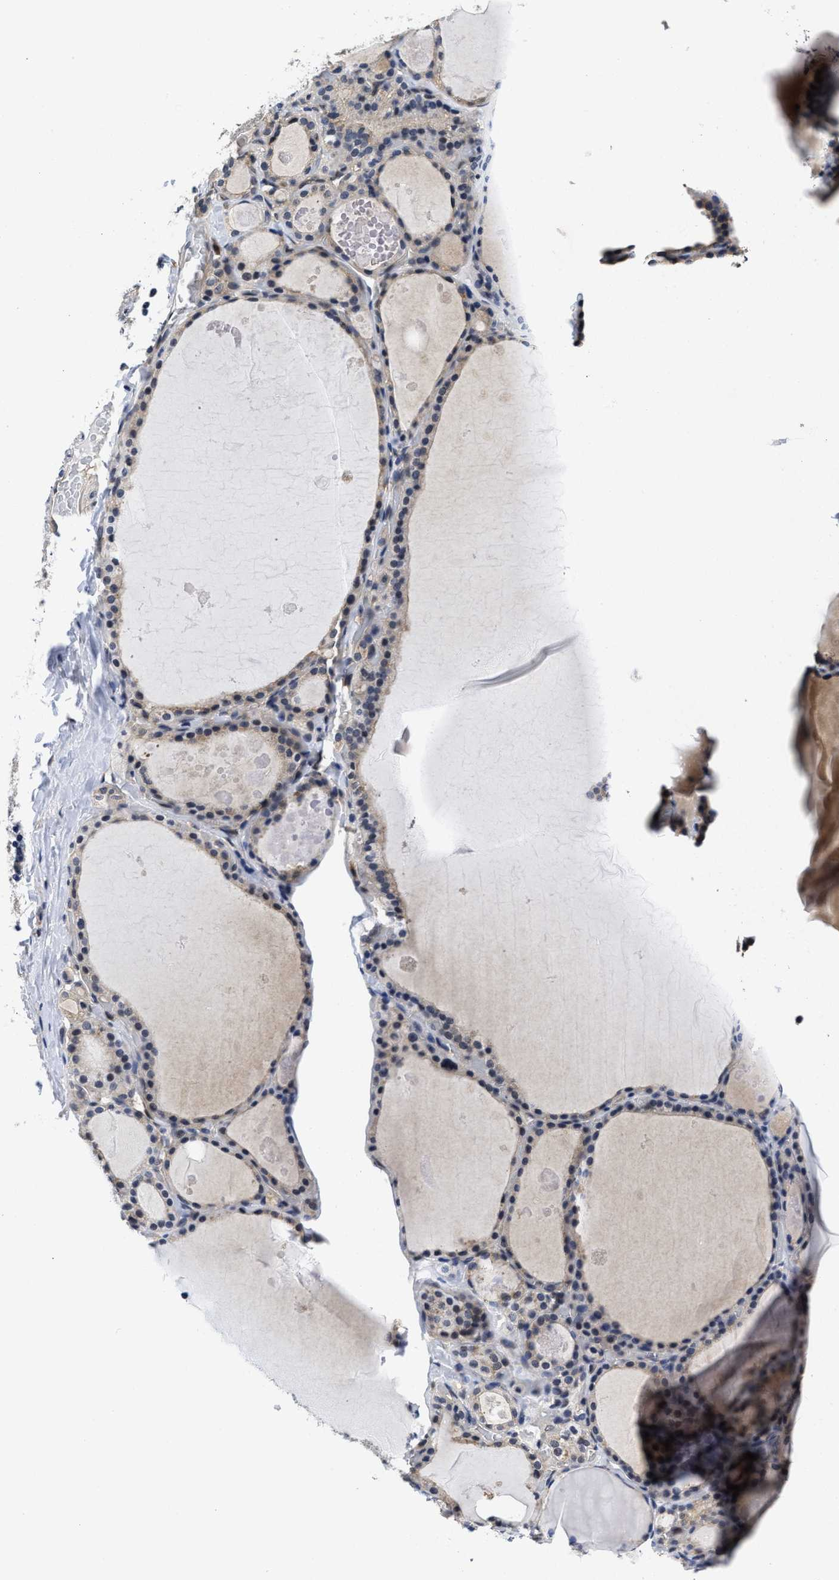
{"staining": {"intensity": "moderate", "quantity": ">75%", "location": "cytoplasmic/membranous"}, "tissue": "thyroid gland", "cell_type": "Glandular cells", "image_type": "normal", "snomed": [{"axis": "morphology", "description": "Normal tissue, NOS"}, {"axis": "topography", "description": "Thyroid gland"}], "caption": "DAB (3,3'-diaminobenzidine) immunohistochemical staining of unremarkable human thyroid gland shows moderate cytoplasmic/membranous protein staining in about >75% of glandular cells. (brown staining indicates protein expression, while blue staining denotes nuclei).", "gene": "MCOLN2", "patient": {"sex": "male", "age": 56}}